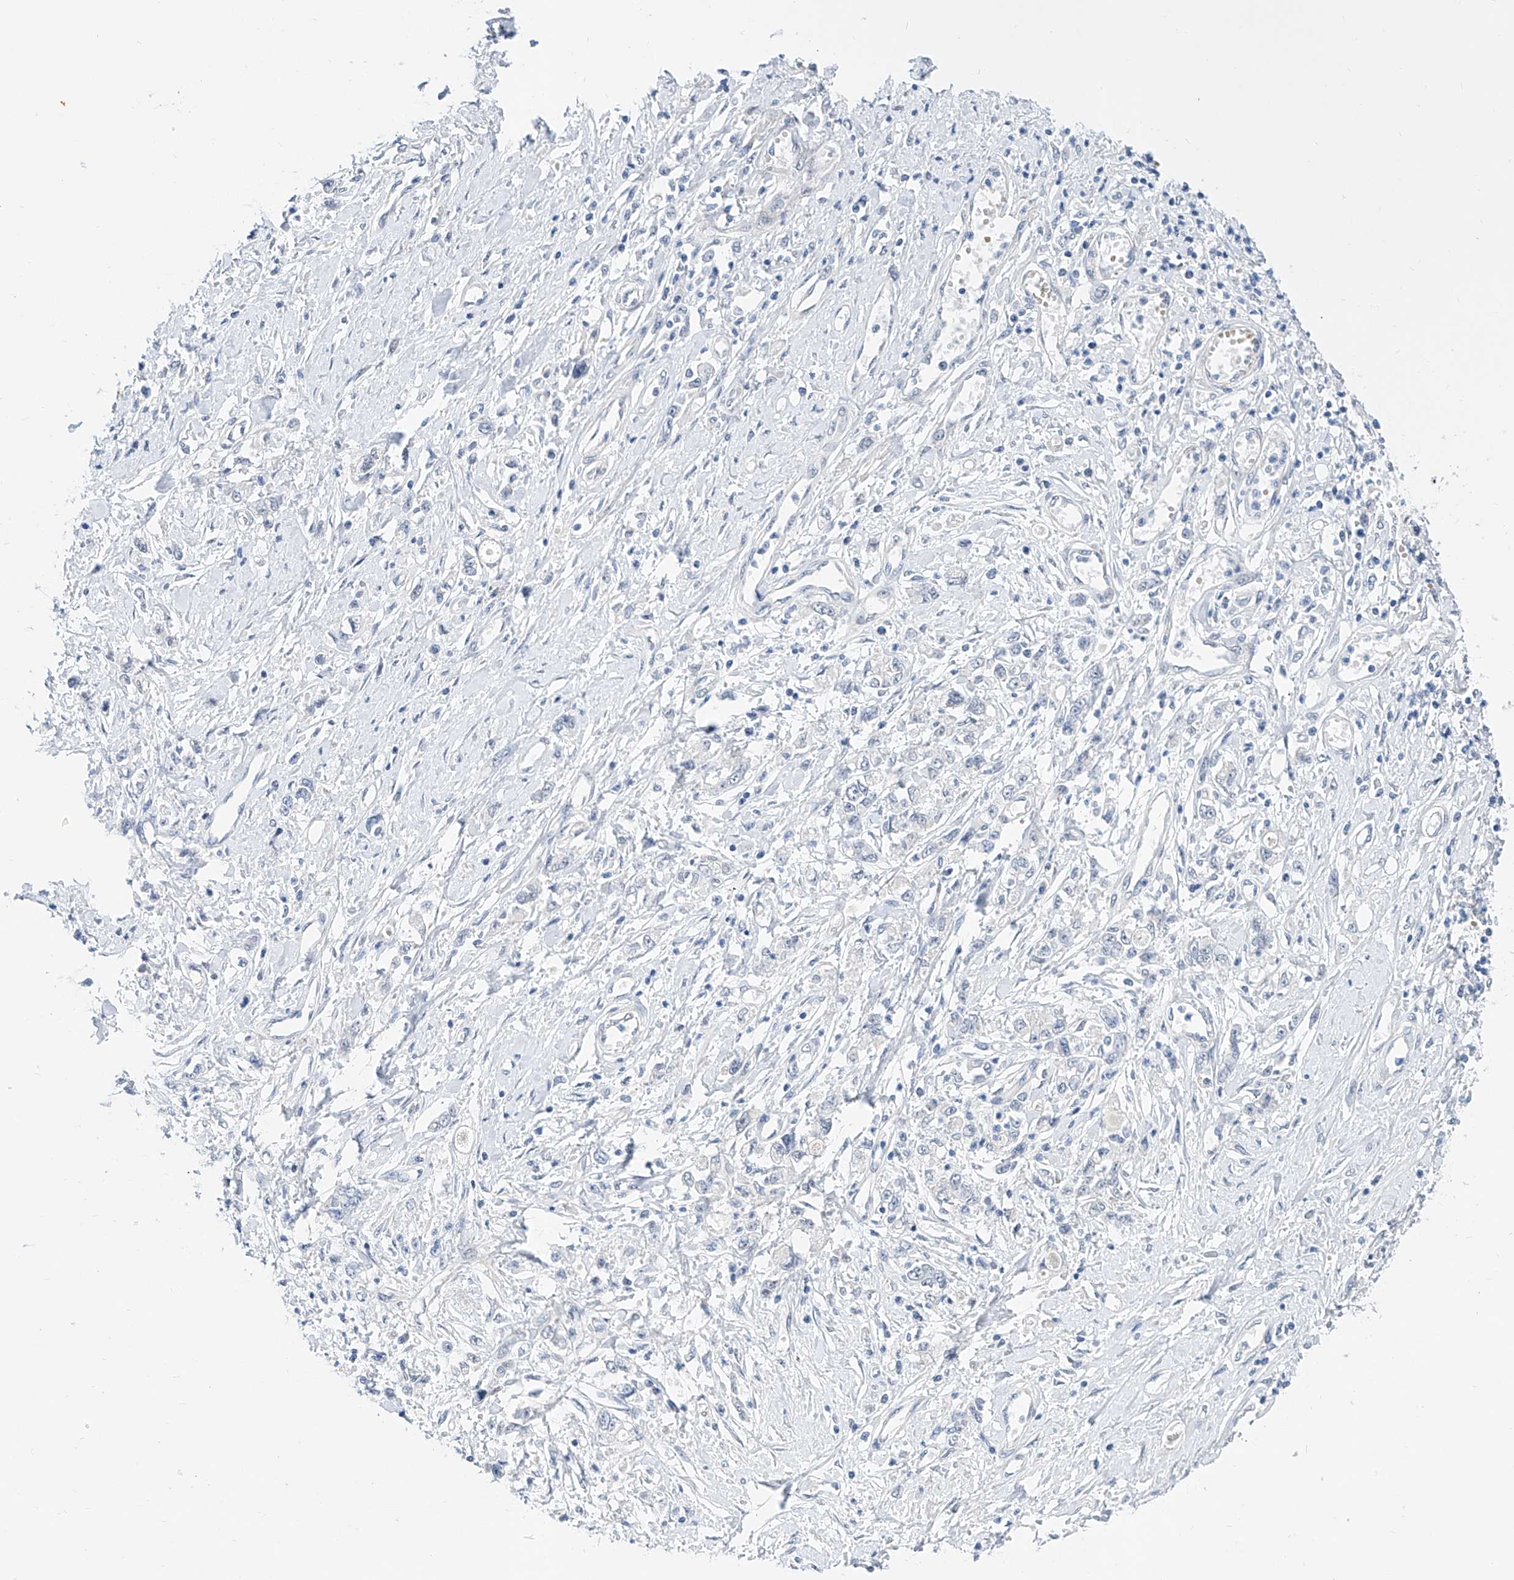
{"staining": {"intensity": "negative", "quantity": "none", "location": "none"}, "tissue": "stomach cancer", "cell_type": "Tumor cells", "image_type": "cancer", "snomed": [{"axis": "morphology", "description": "Adenocarcinoma, NOS"}, {"axis": "topography", "description": "Stomach"}], "caption": "Stomach cancer (adenocarcinoma) stained for a protein using IHC exhibits no expression tumor cells.", "gene": "BPTF", "patient": {"sex": "female", "age": 76}}